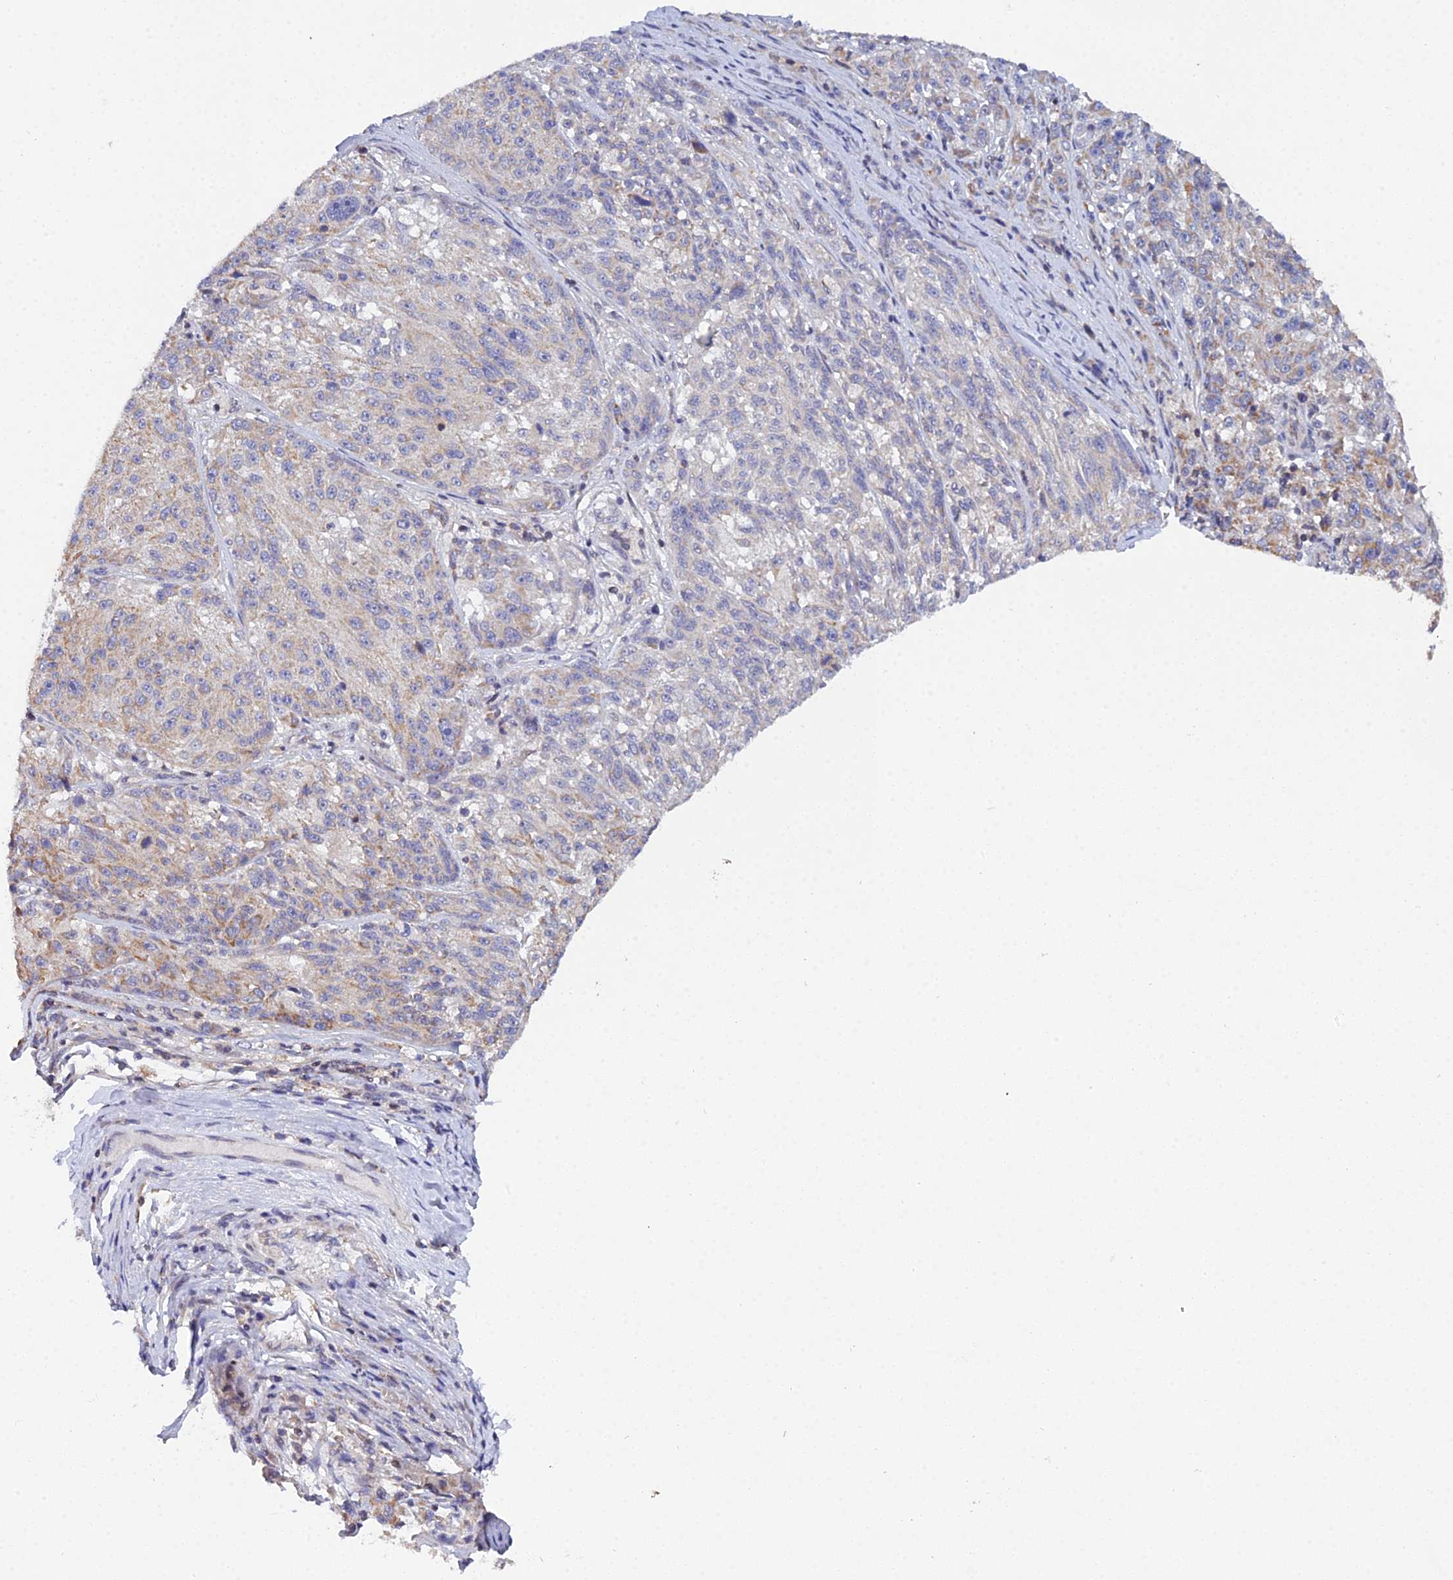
{"staining": {"intensity": "weak", "quantity": "<25%", "location": "cytoplasmic/membranous"}, "tissue": "melanoma", "cell_type": "Tumor cells", "image_type": "cancer", "snomed": [{"axis": "morphology", "description": "Malignant melanoma, NOS"}, {"axis": "topography", "description": "Skin"}], "caption": "A high-resolution histopathology image shows IHC staining of melanoma, which displays no significant staining in tumor cells.", "gene": "ELOA2", "patient": {"sex": "male", "age": 53}}